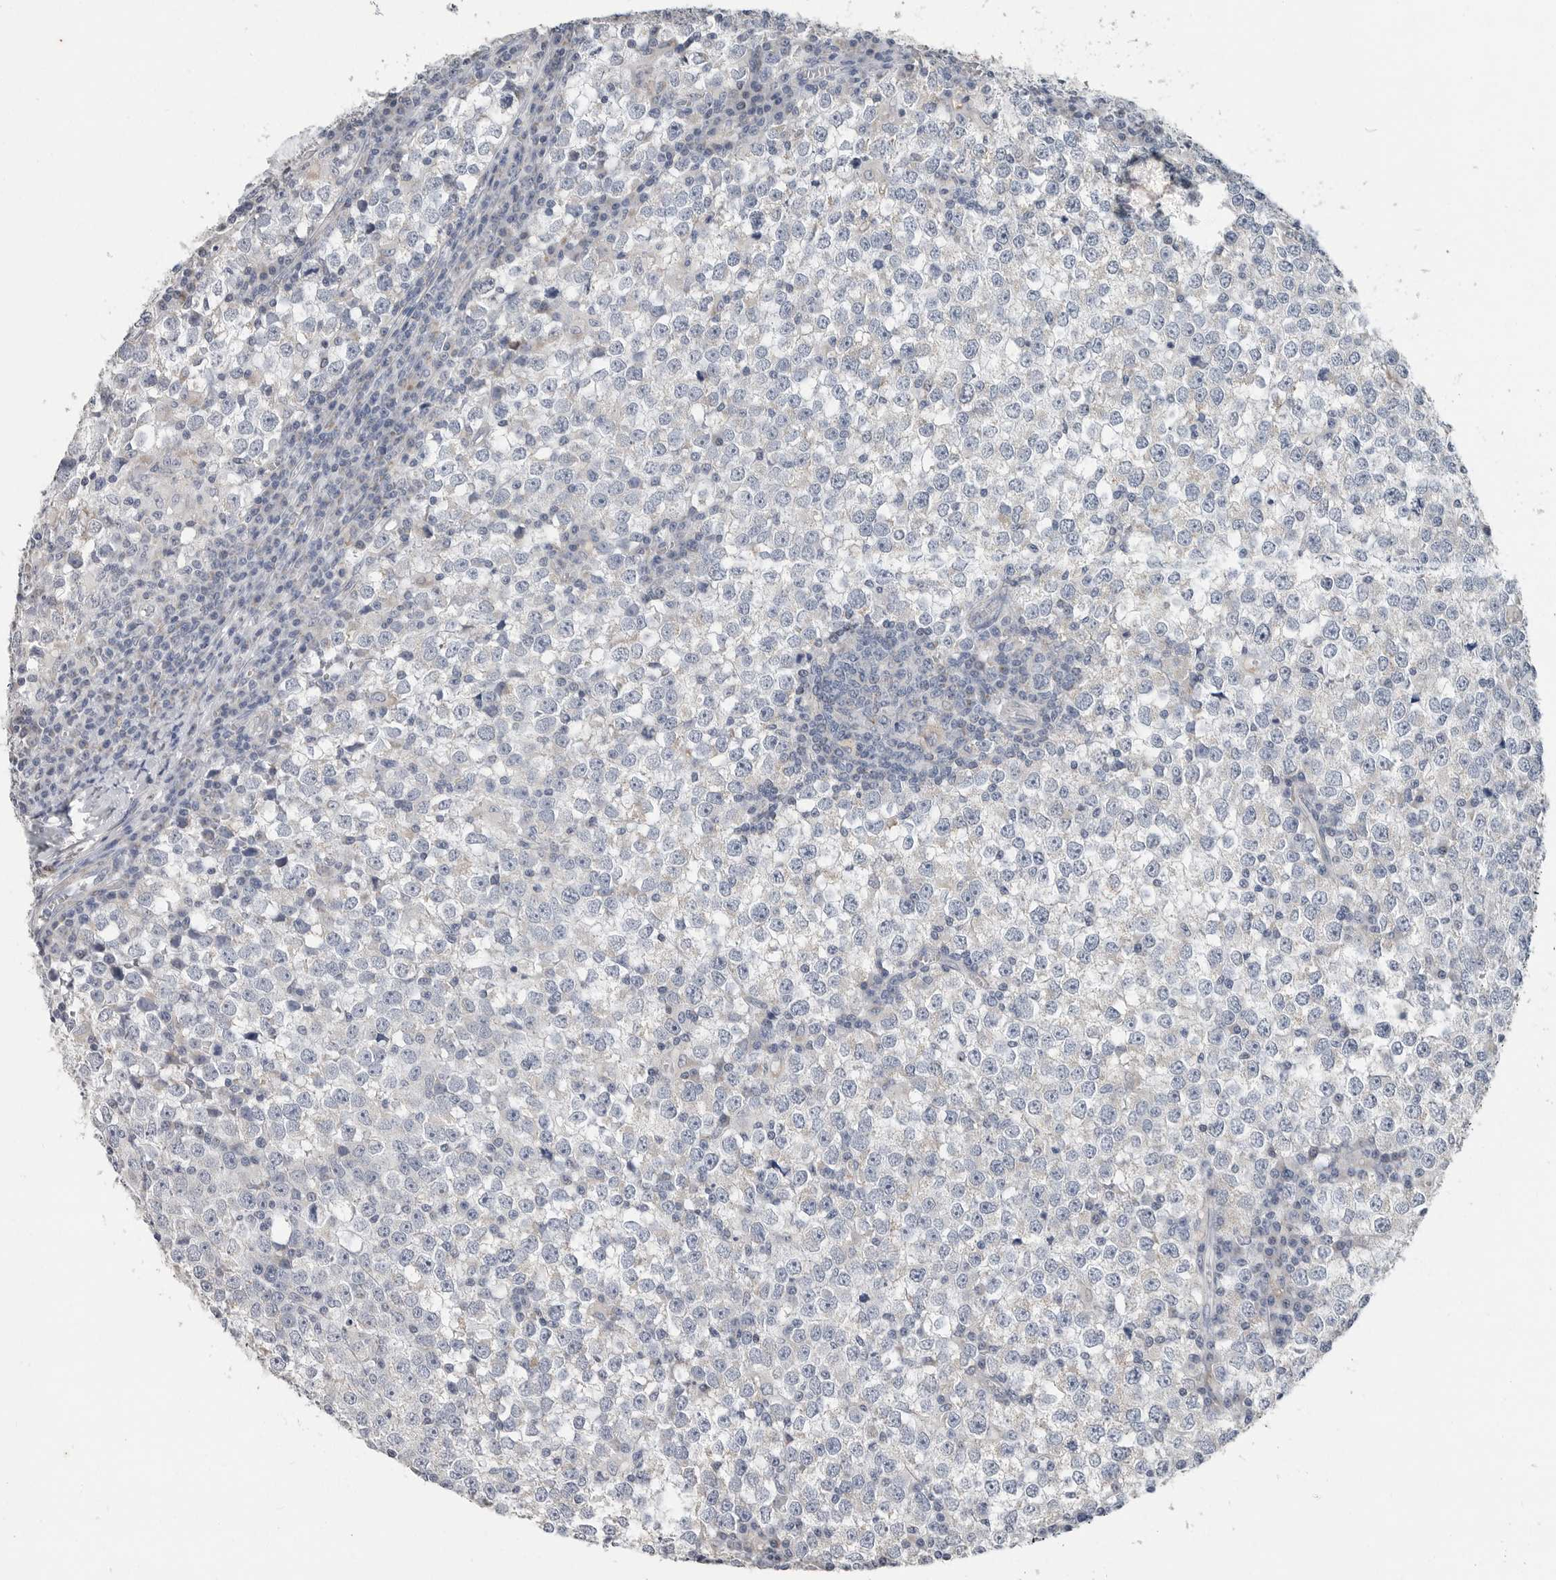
{"staining": {"intensity": "negative", "quantity": "none", "location": "none"}, "tissue": "testis cancer", "cell_type": "Tumor cells", "image_type": "cancer", "snomed": [{"axis": "morphology", "description": "Seminoma, NOS"}, {"axis": "topography", "description": "Testis"}], "caption": "Human testis cancer stained for a protein using immunohistochemistry (IHC) demonstrates no expression in tumor cells.", "gene": "PLN", "patient": {"sex": "male", "age": 65}}